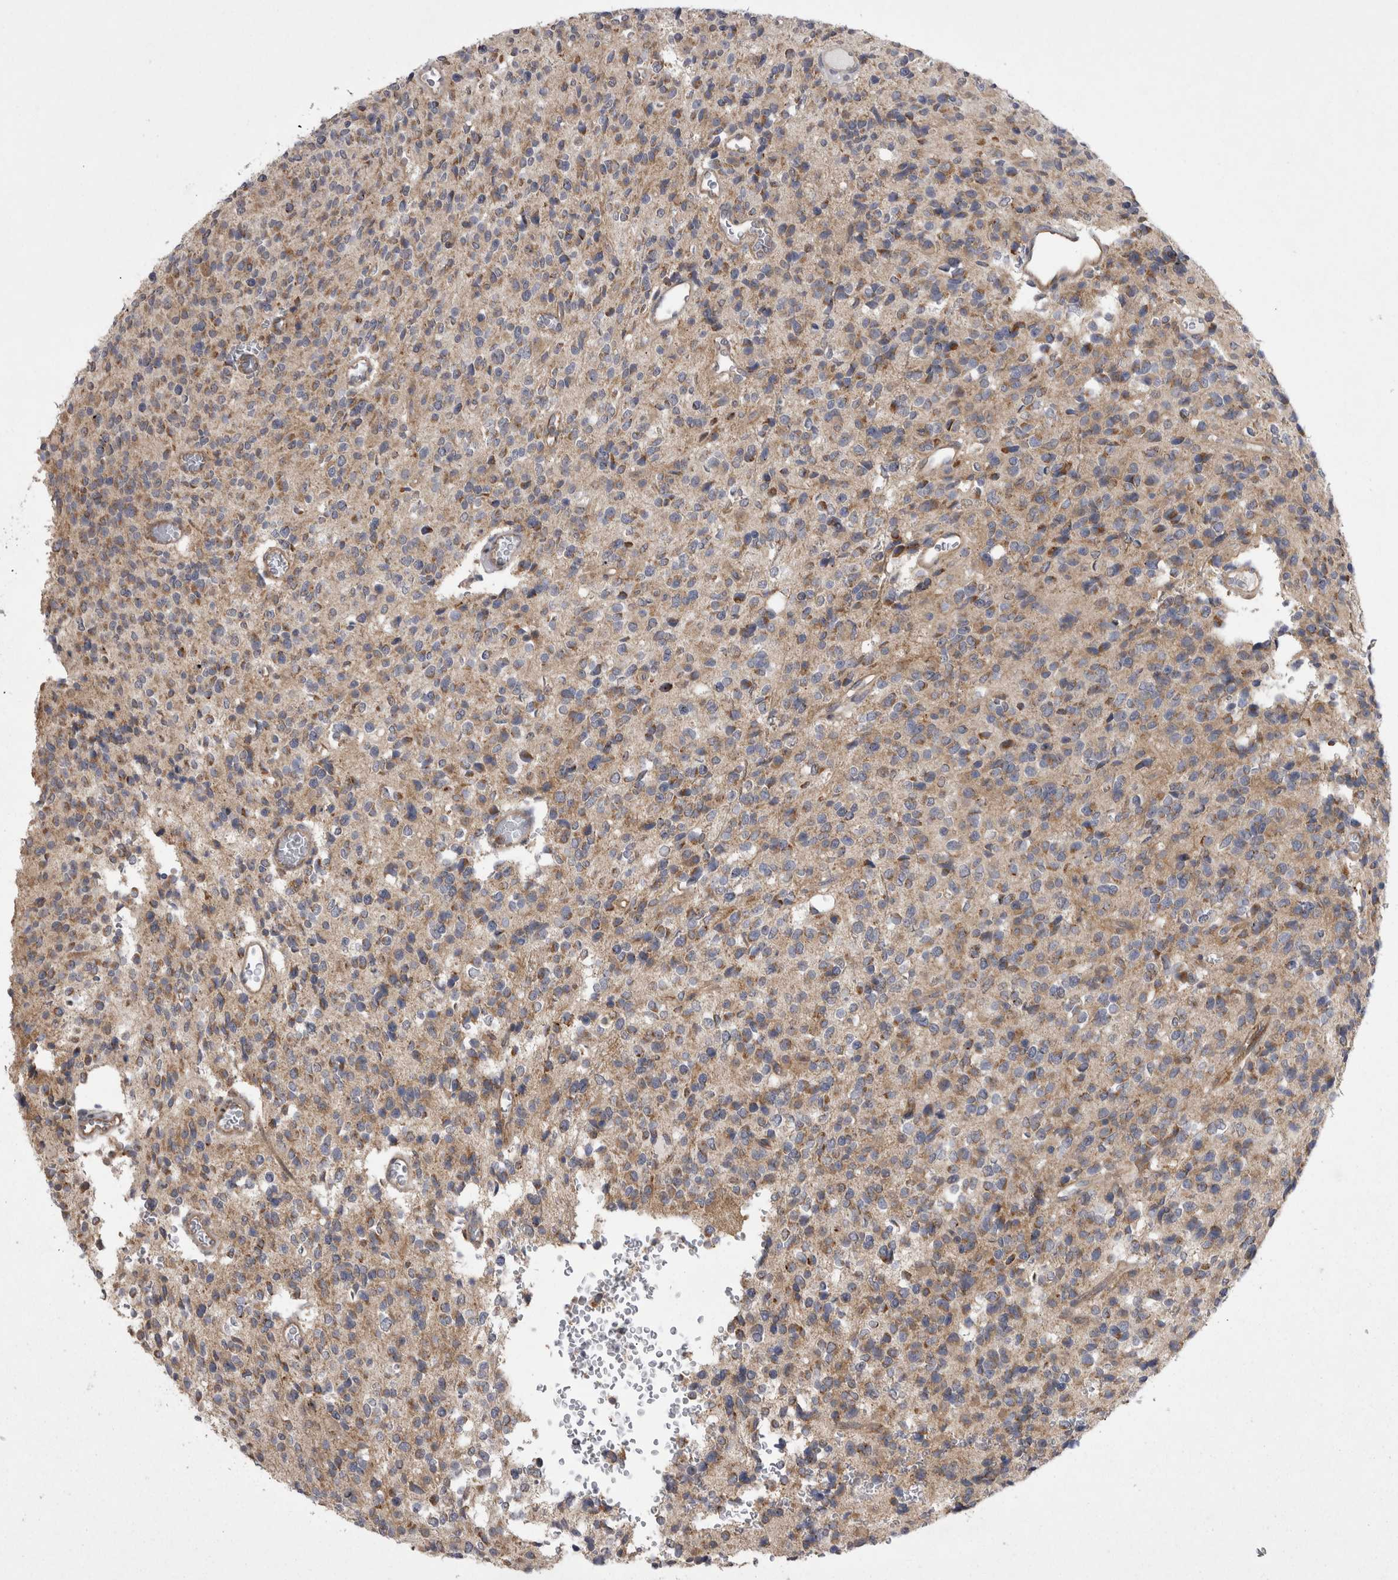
{"staining": {"intensity": "weak", "quantity": ">75%", "location": "cytoplasmic/membranous"}, "tissue": "glioma", "cell_type": "Tumor cells", "image_type": "cancer", "snomed": [{"axis": "morphology", "description": "Glioma, malignant, High grade"}, {"axis": "topography", "description": "Brain"}], "caption": "Immunohistochemistry (IHC) of malignant glioma (high-grade) demonstrates low levels of weak cytoplasmic/membranous positivity in approximately >75% of tumor cells.", "gene": "TSPOAP1", "patient": {"sex": "male", "age": 34}}